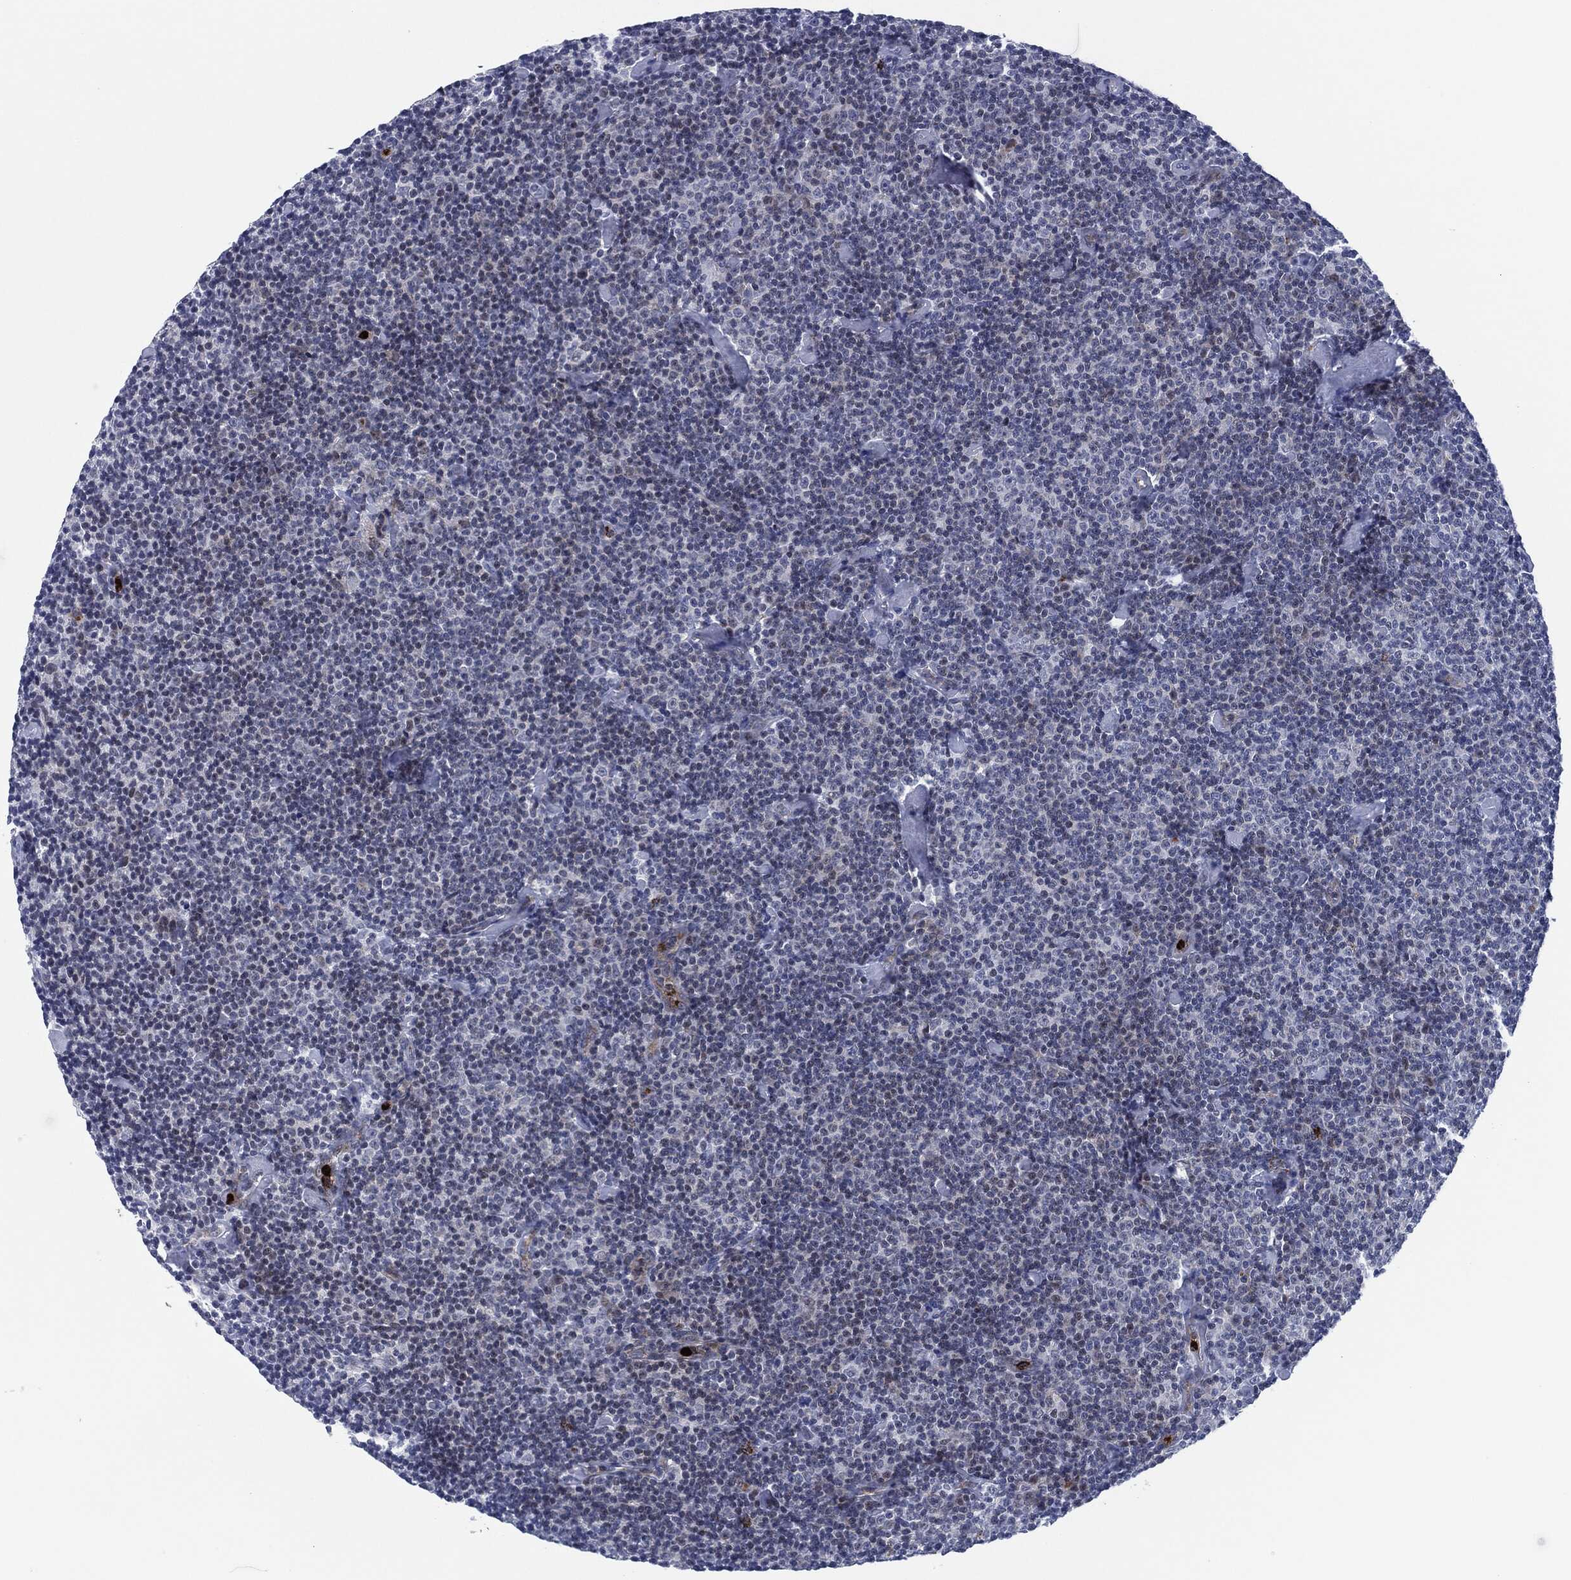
{"staining": {"intensity": "negative", "quantity": "none", "location": "none"}, "tissue": "lymphoma", "cell_type": "Tumor cells", "image_type": "cancer", "snomed": [{"axis": "morphology", "description": "Malignant lymphoma, non-Hodgkin's type, Low grade"}, {"axis": "topography", "description": "Lymph node"}], "caption": "The micrograph exhibits no staining of tumor cells in low-grade malignant lymphoma, non-Hodgkin's type. Nuclei are stained in blue.", "gene": "MPO", "patient": {"sex": "male", "age": 81}}